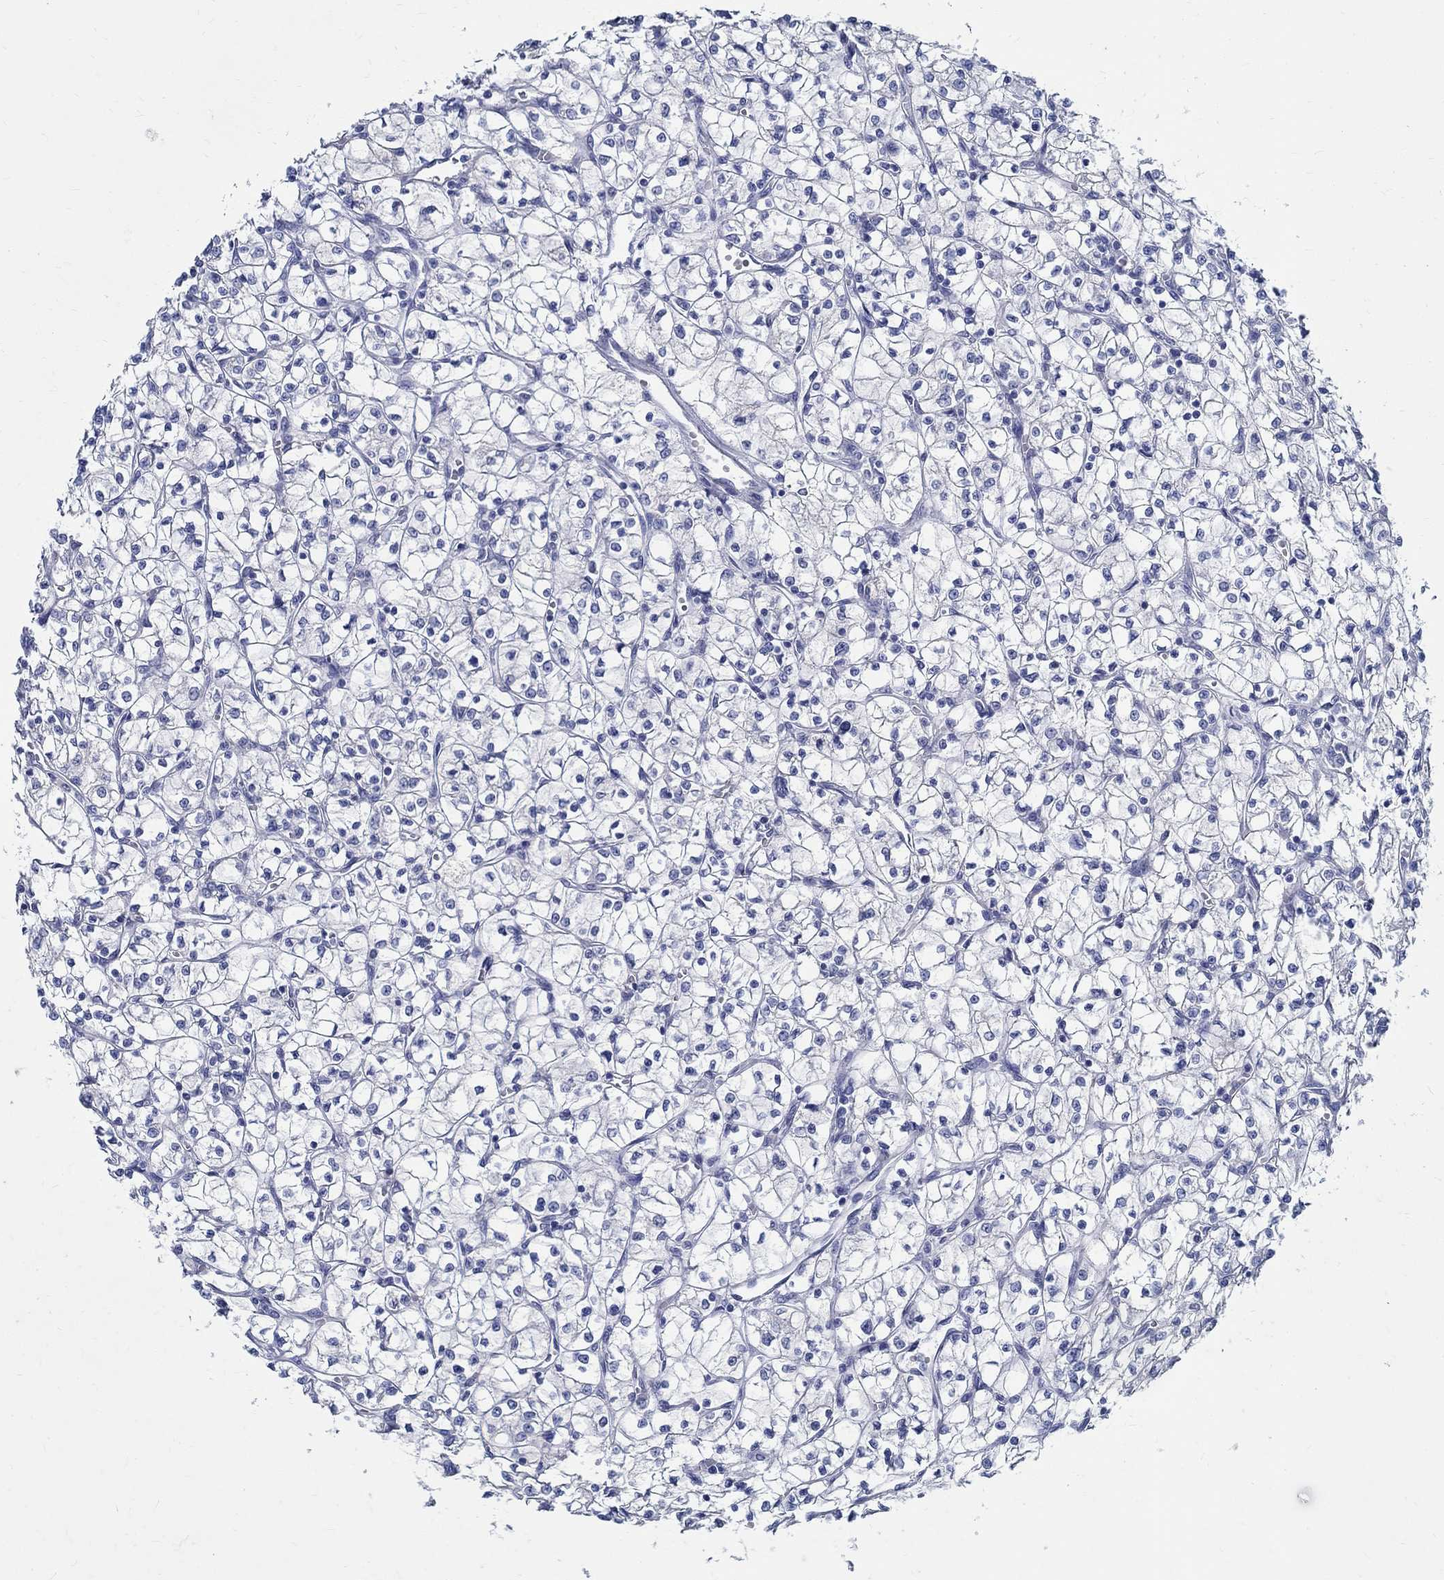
{"staining": {"intensity": "negative", "quantity": "none", "location": "none"}, "tissue": "renal cancer", "cell_type": "Tumor cells", "image_type": "cancer", "snomed": [{"axis": "morphology", "description": "Adenocarcinoma, NOS"}, {"axis": "topography", "description": "Kidney"}], "caption": "Photomicrograph shows no protein positivity in tumor cells of renal adenocarcinoma tissue.", "gene": "TSPAN16", "patient": {"sex": "female", "age": 64}}